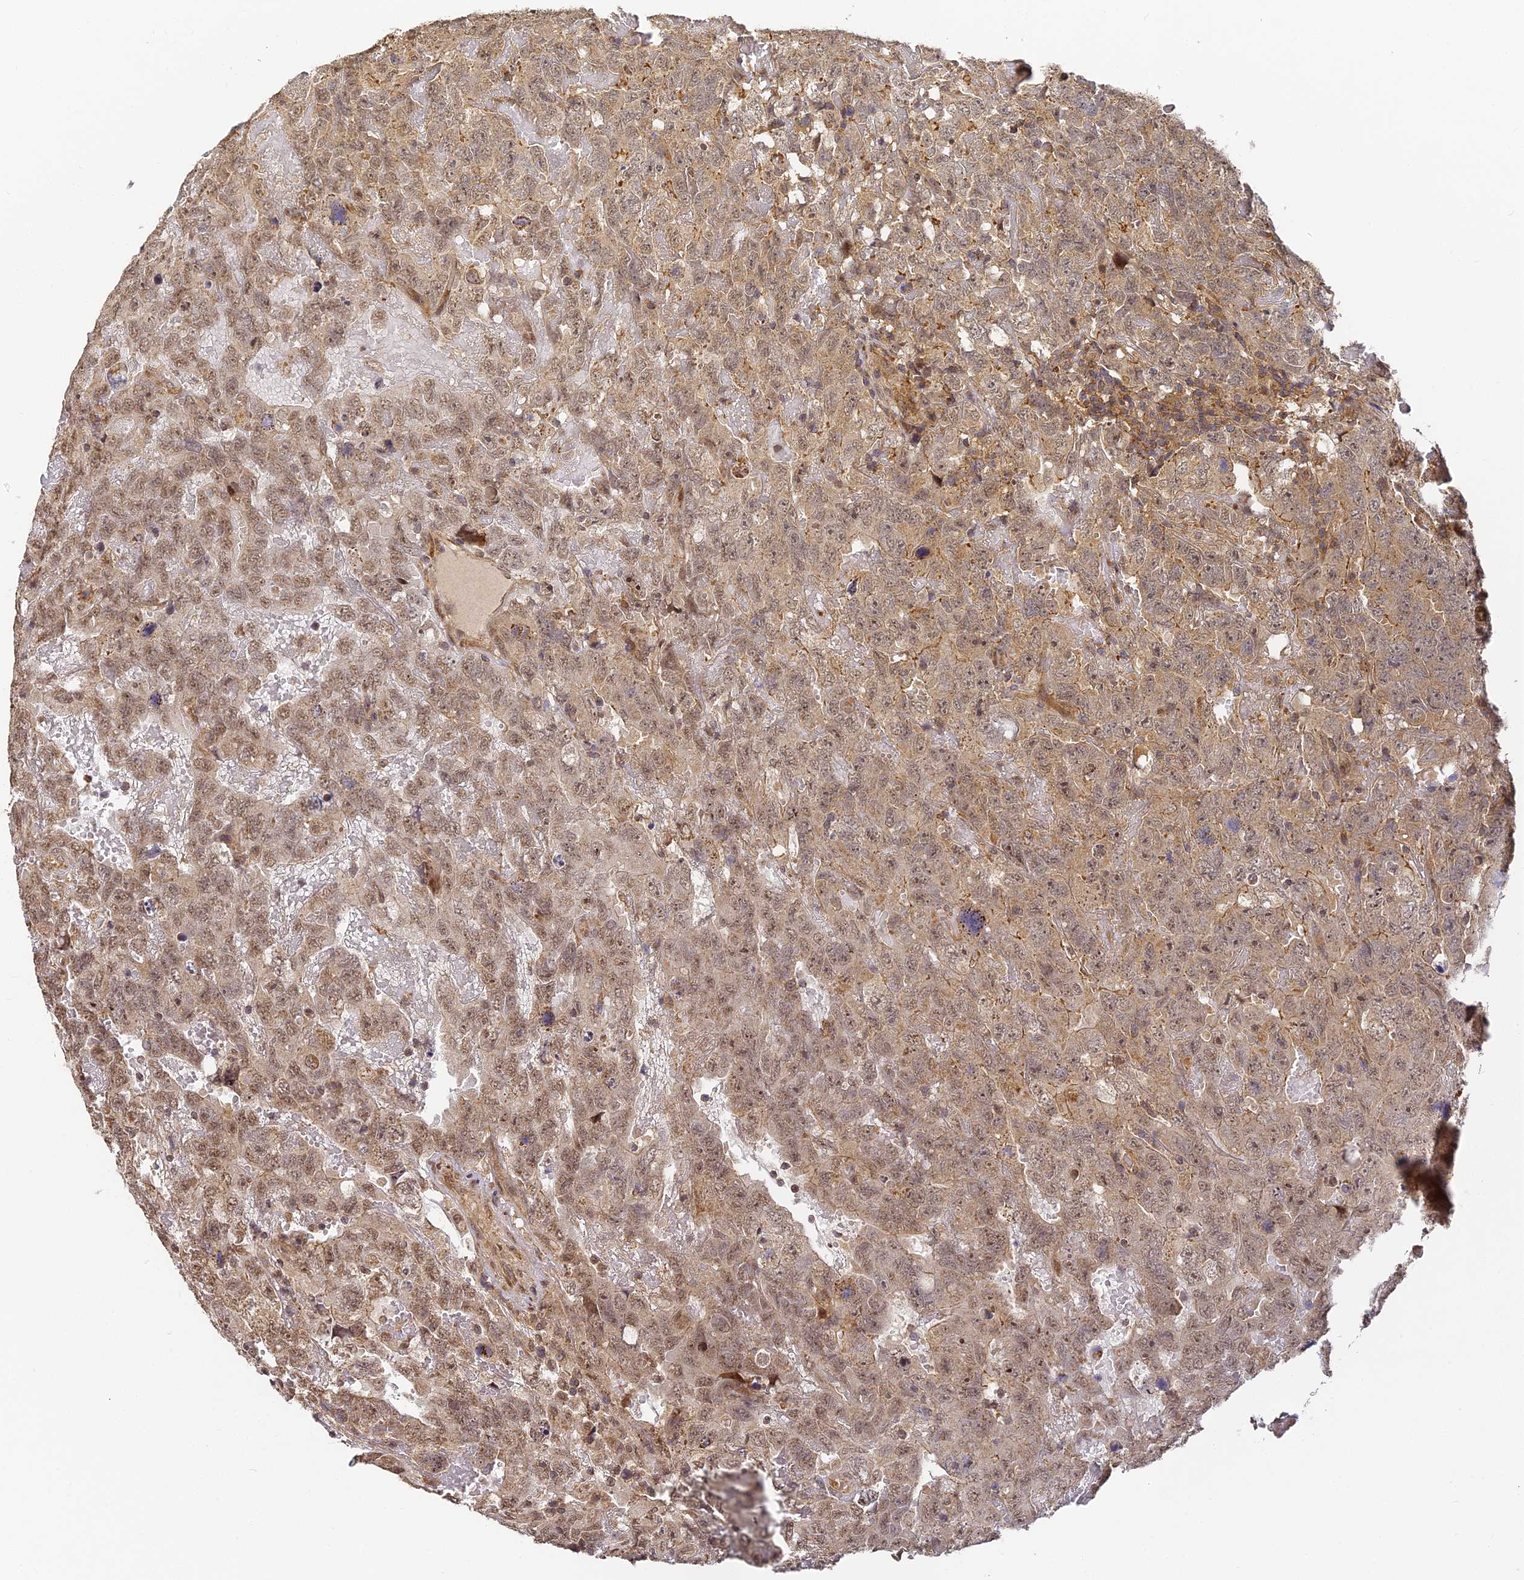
{"staining": {"intensity": "moderate", "quantity": ">75%", "location": "cytoplasmic/membranous,nuclear"}, "tissue": "testis cancer", "cell_type": "Tumor cells", "image_type": "cancer", "snomed": [{"axis": "morphology", "description": "Carcinoma, Embryonal, NOS"}, {"axis": "topography", "description": "Testis"}], "caption": "A brown stain labels moderate cytoplasmic/membranous and nuclear staining of a protein in human embryonal carcinoma (testis) tumor cells.", "gene": "ZNF443", "patient": {"sex": "male", "age": 45}}